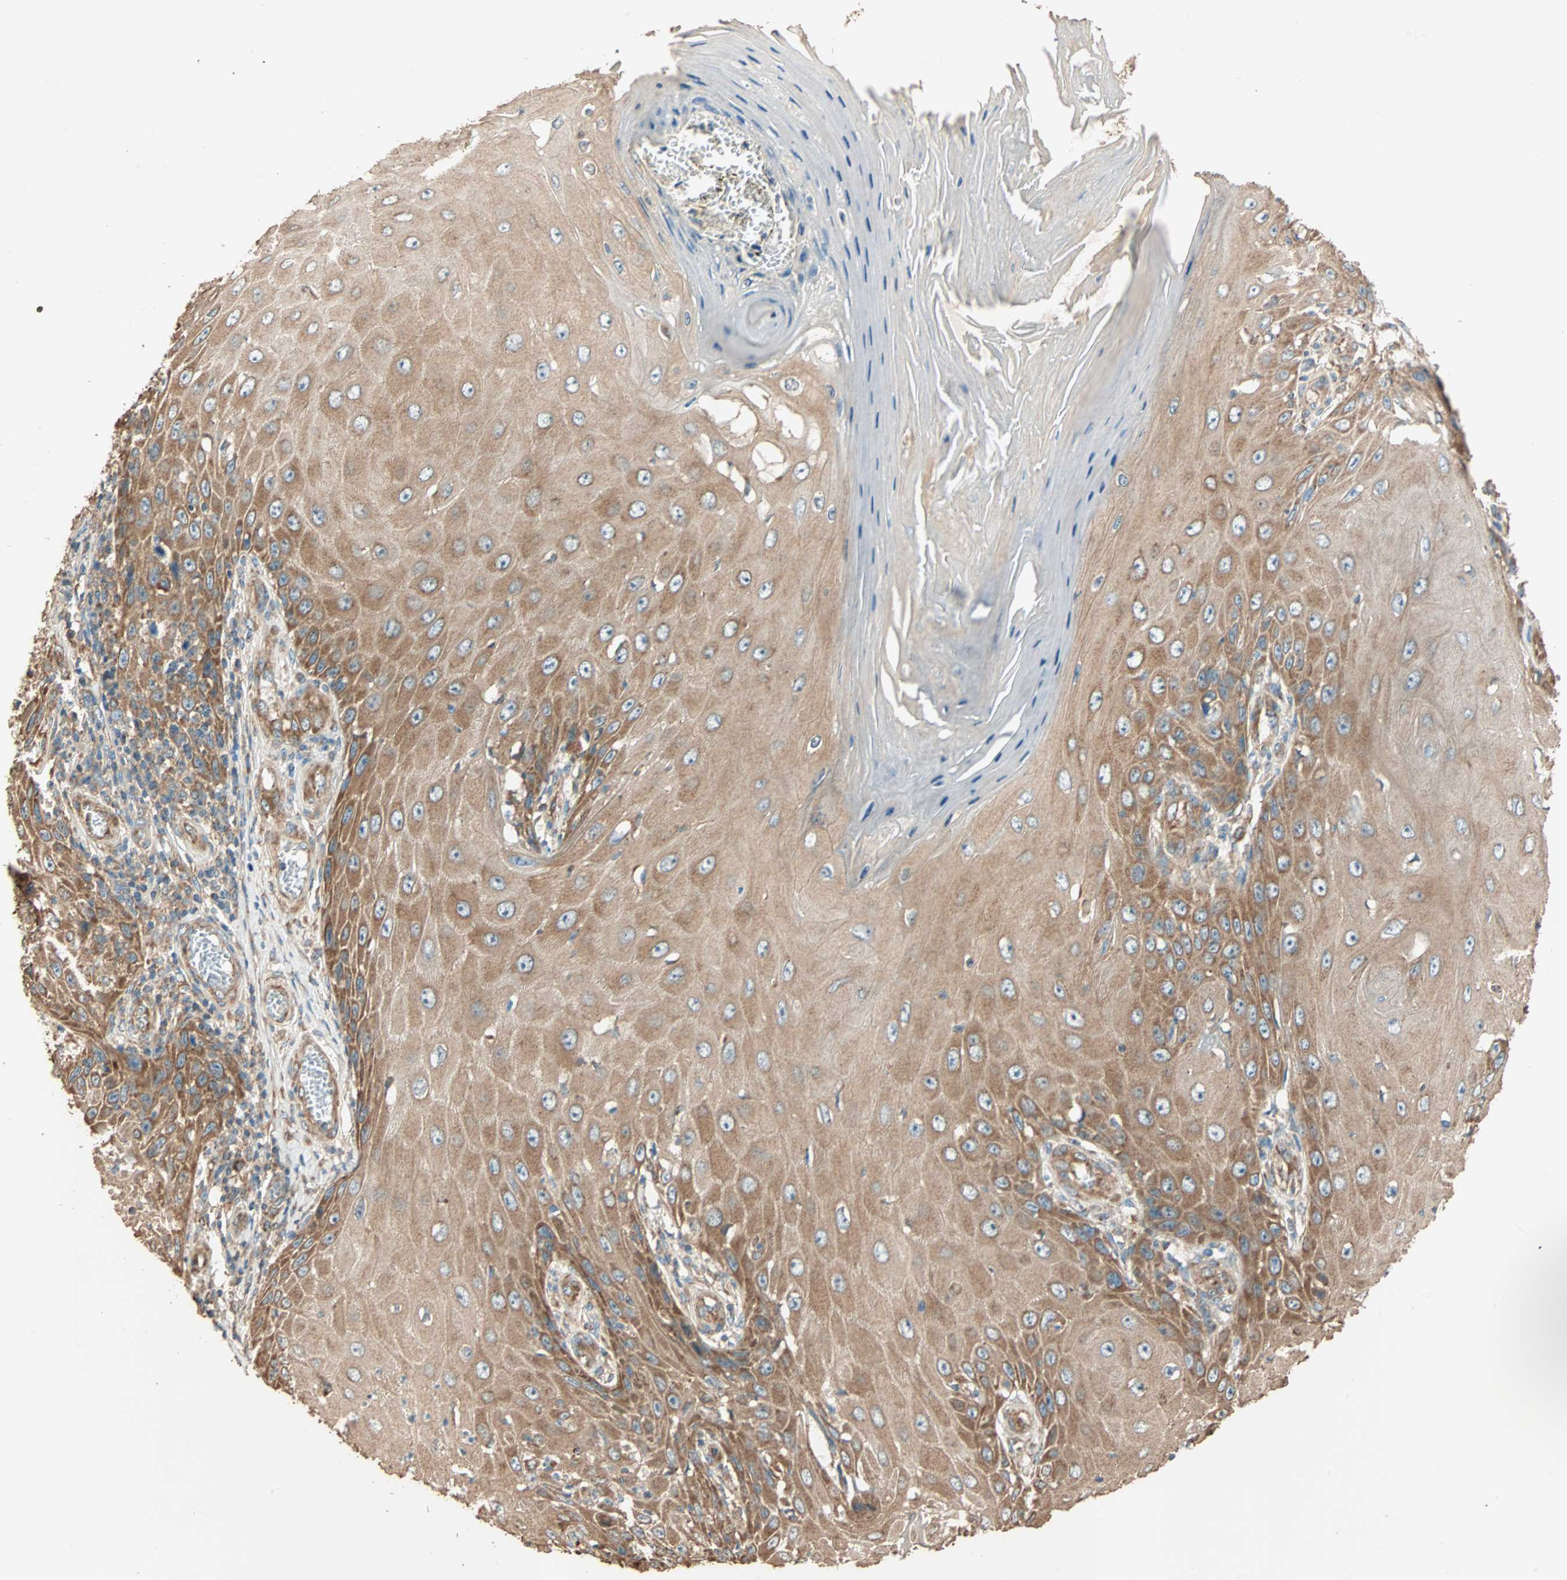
{"staining": {"intensity": "moderate", "quantity": ">75%", "location": "cytoplasmic/membranous"}, "tissue": "skin cancer", "cell_type": "Tumor cells", "image_type": "cancer", "snomed": [{"axis": "morphology", "description": "Squamous cell carcinoma, NOS"}, {"axis": "topography", "description": "Skin"}], "caption": "A photomicrograph of skin cancer (squamous cell carcinoma) stained for a protein shows moderate cytoplasmic/membranous brown staining in tumor cells. The staining was performed using DAB, with brown indicating positive protein expression. Nuclei are stained blue with hematoxylin.", "gene": "EIF4G2", "patient": {"sex": "female", "age": 73}}